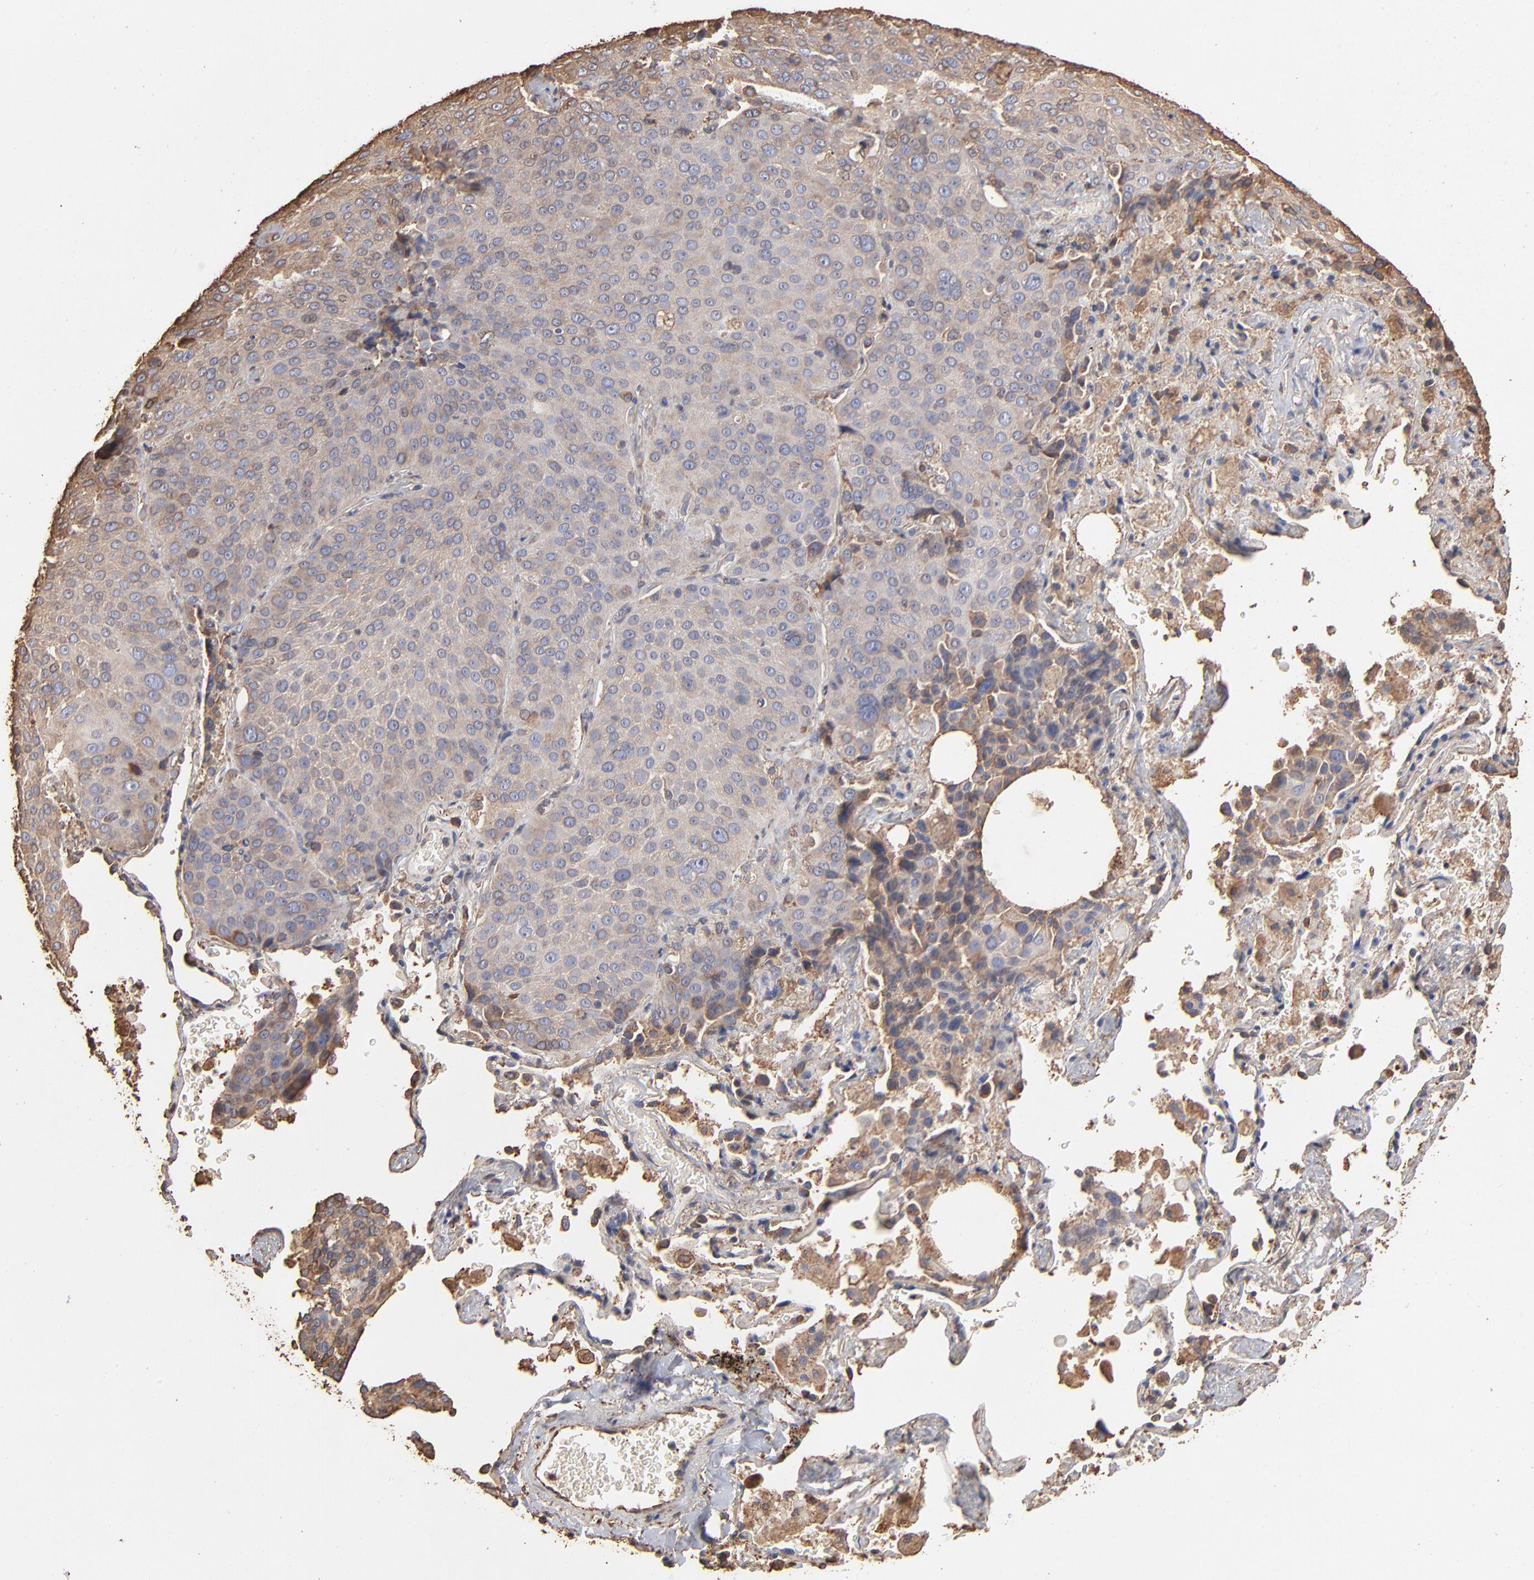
{"staining": {"intensity": "negative", "quantity": "none", "location": "none"}, "tissue": "lung cancer", "cell_type": "Tumor cells", "image_type": "cancer", "snomed": [{"axis": "morphology", "description": "Squamous cell carcinoma, NOS"}, {"axis": "topography", "description": "Lung"}], "caption": "Lung squamous cell carcinoma was stained to show a protein in brown. There is no significant positivity in tumor cells.", "gene": "PDIA3", "patient": {"sex": "male", "age": 54}}